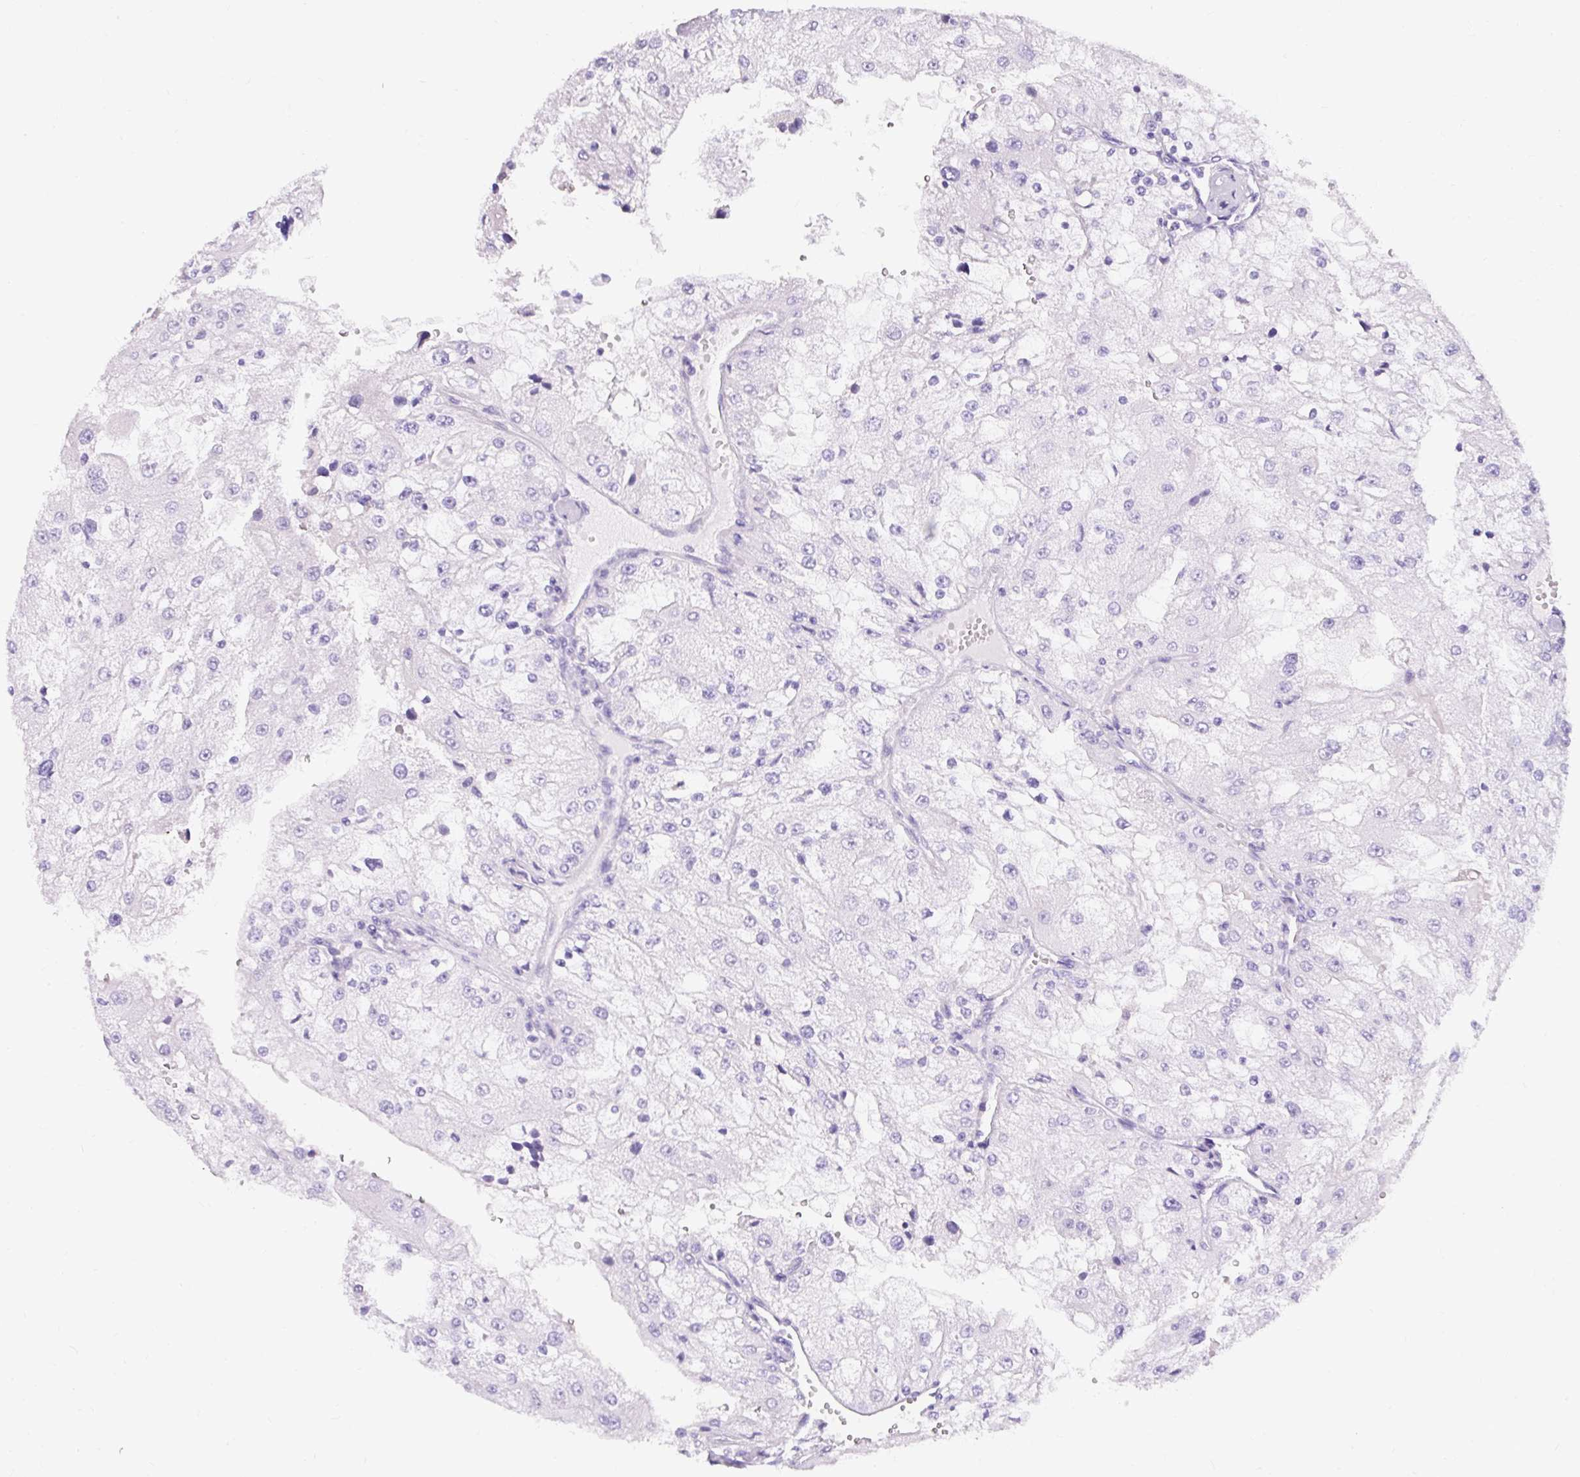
{"staining": {"intensity": "negative", "quantity": "none", "location": "none"}, "tissue": "renal cancer", "cell_type": "Tumor cells", "image_type": "cancer", "snomed": [{"axis": "morphology", "description": "Adenocarcinoma, NOS"}, {"axis": "topography", "description": "Kidney"}], "caption": "Renal cancer (adenocarcinoma) was stained to show a protein in brown. There is no significant expression in tumor cells. (Immunohistochemistry, brightfield microscopy, high magnification).", "gene": "GOLGA8A", "patient": {"sex": "female", "age": 74}}